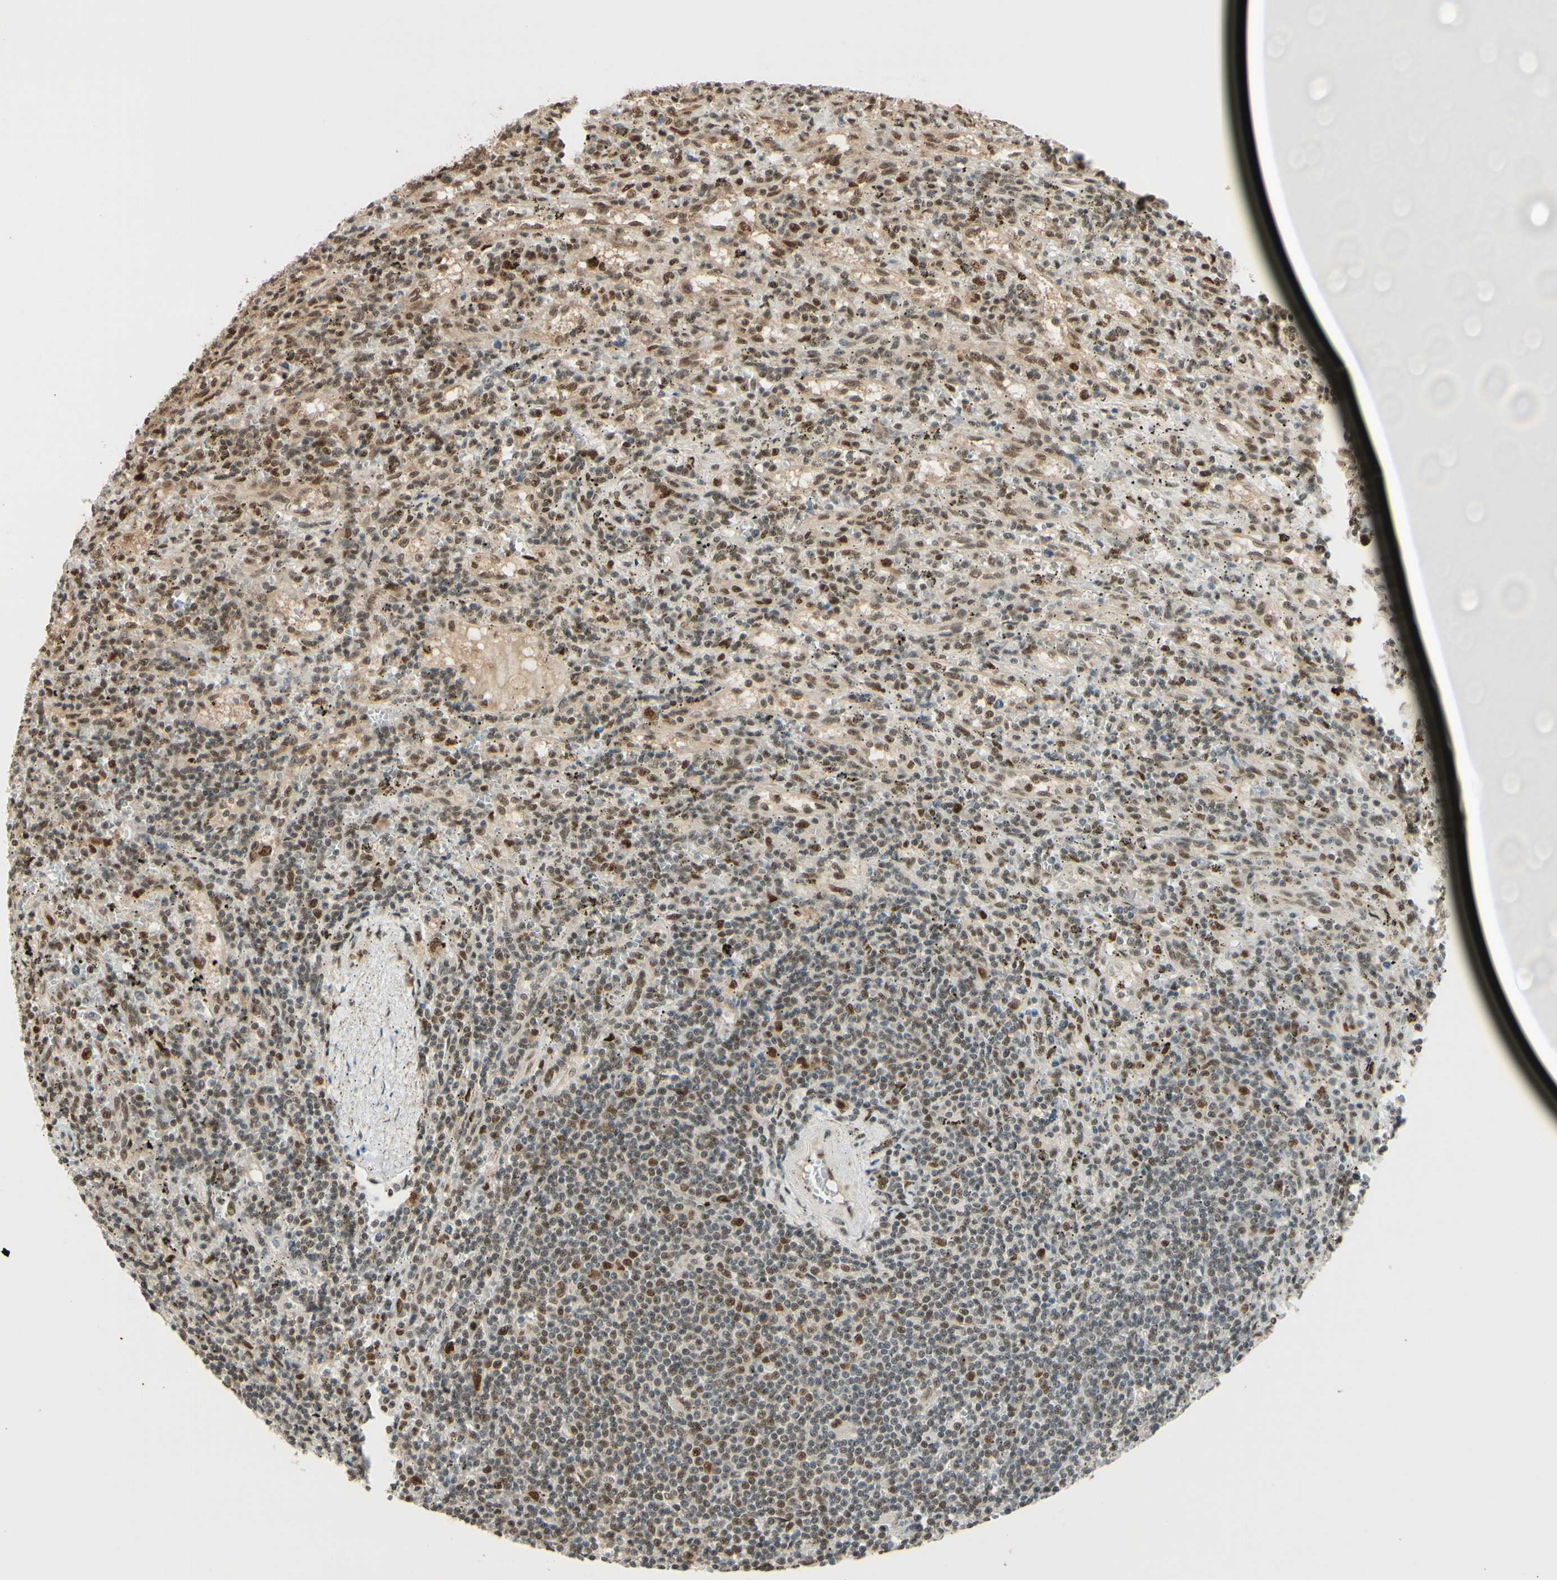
{"staining": {"intensity": "moderate", "quantity": ">75%", "location": "cytoplasmic/membranous,nuclear"}, "tissue": "lymphoma", "cell_type": "Tumor cells", "image_type": "cancer", "snomed": [{"axis": "morphology", "description": "Malignant lymphoma, non-Hodgkin's type, Low grade"}, {"axis": "topography", "description": "Spleen"}], "caption": "Immunohistochemical staining of lymphoma displays moderate cytoplasmic/membranous and nuclear protein positivity in about >75% of tumor cells.", "gene": "HSF1", "patient": {"sex": "male", "age": 76}}